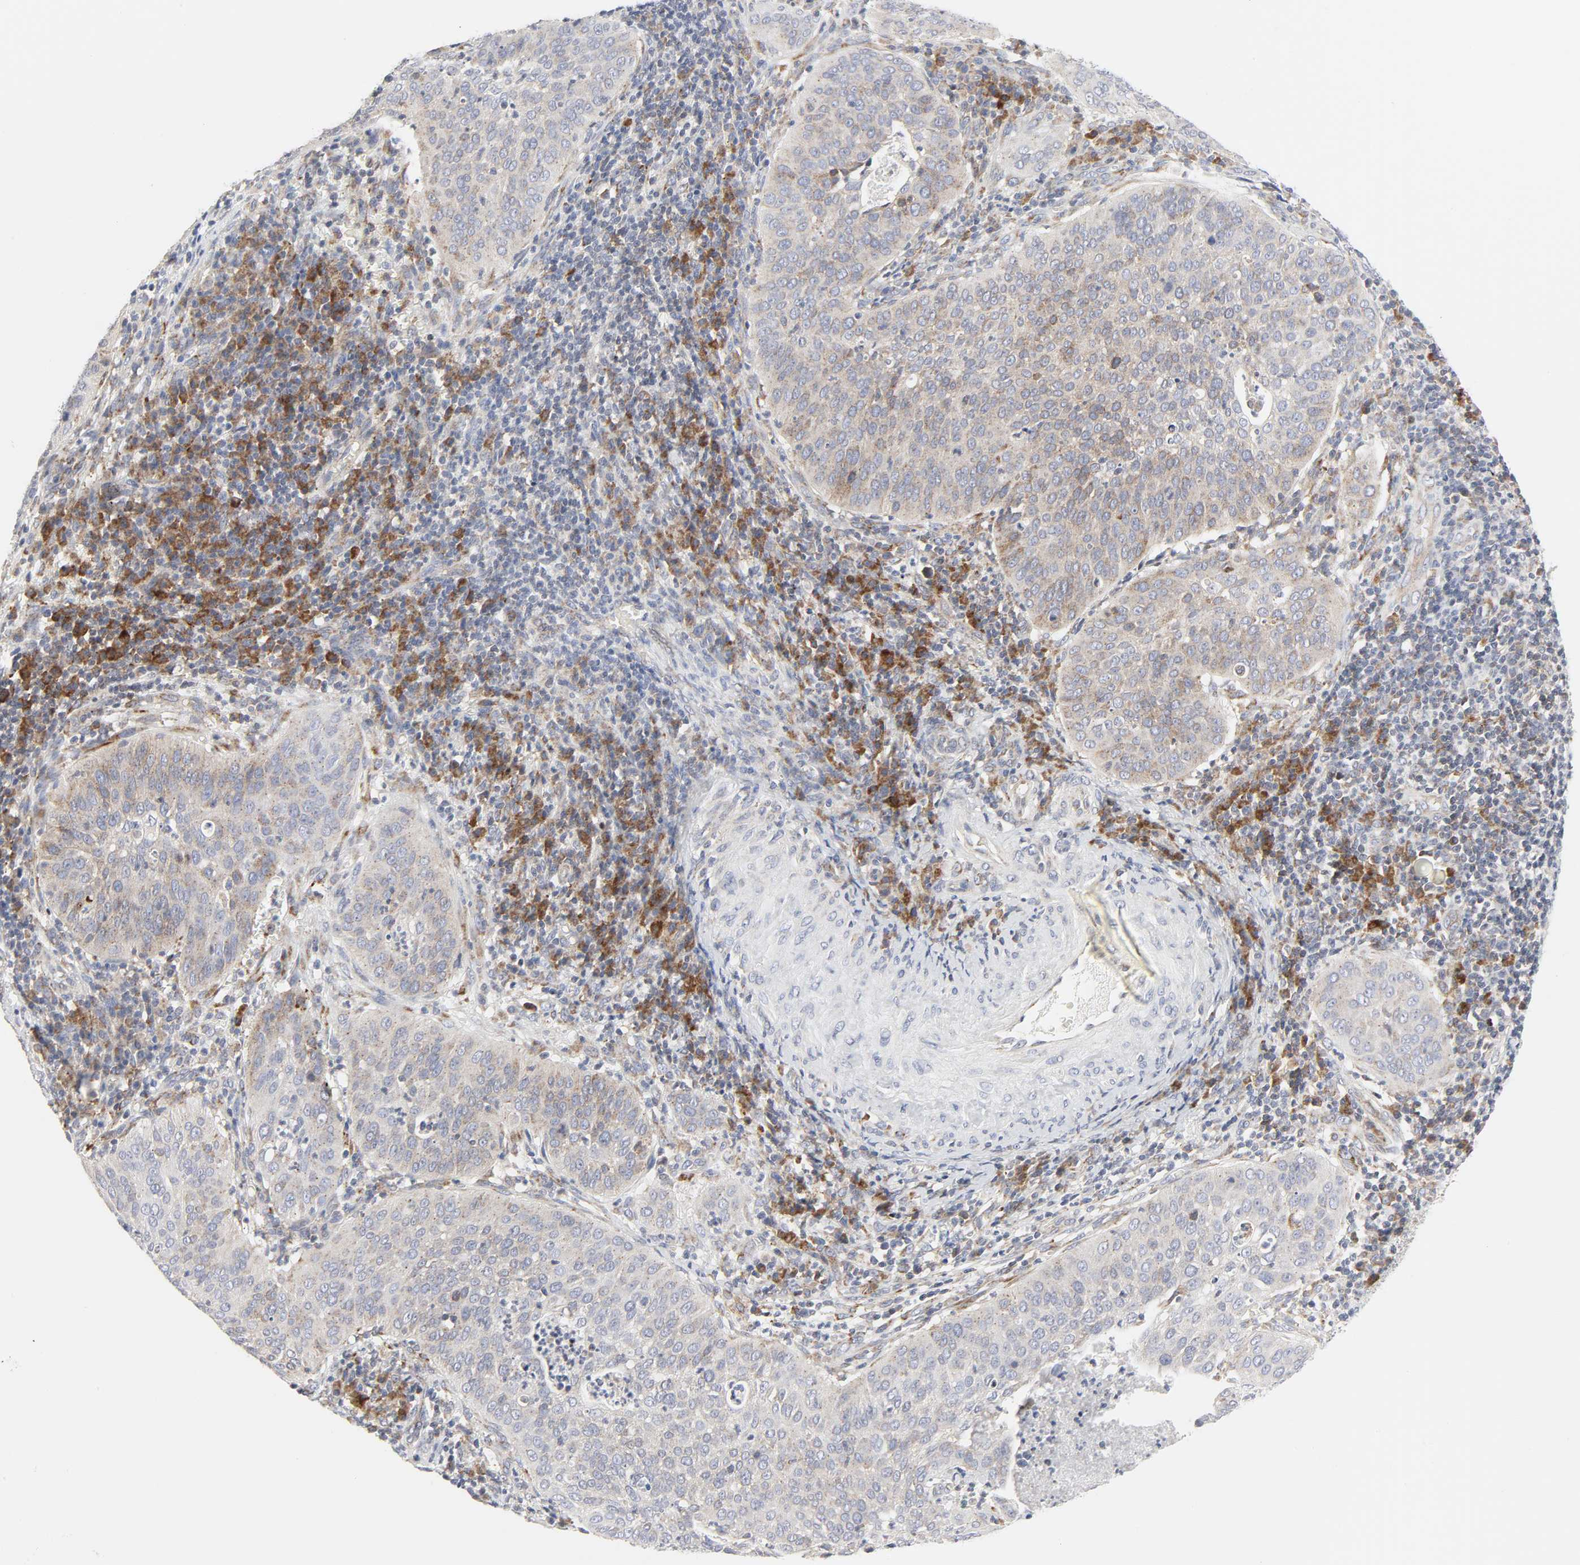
{"staining": {"intensity": "weak", "quantity": ">75%", "location": "cytoplasmic/membranous"}, "tissue": "cervical cancer", "cell_type": "Tumor cells", "image_type": "cancer", "snomed": [{"axis": "morphology", "description": "Squamous cell carcinoma, NOS"}, {"axis": "topography", "description": "Cervix"}], "caption": "IHC of cervical cancer (squamous cell carcinoma) shows low levels of weak cytoplasmic/membranous expression in approximately >75% of tumor cells. (DAB = brown stain, brightfield microscopy at high magnification).", "gene": "LRP6", "patient": {"sex": "female", "age": 39}}